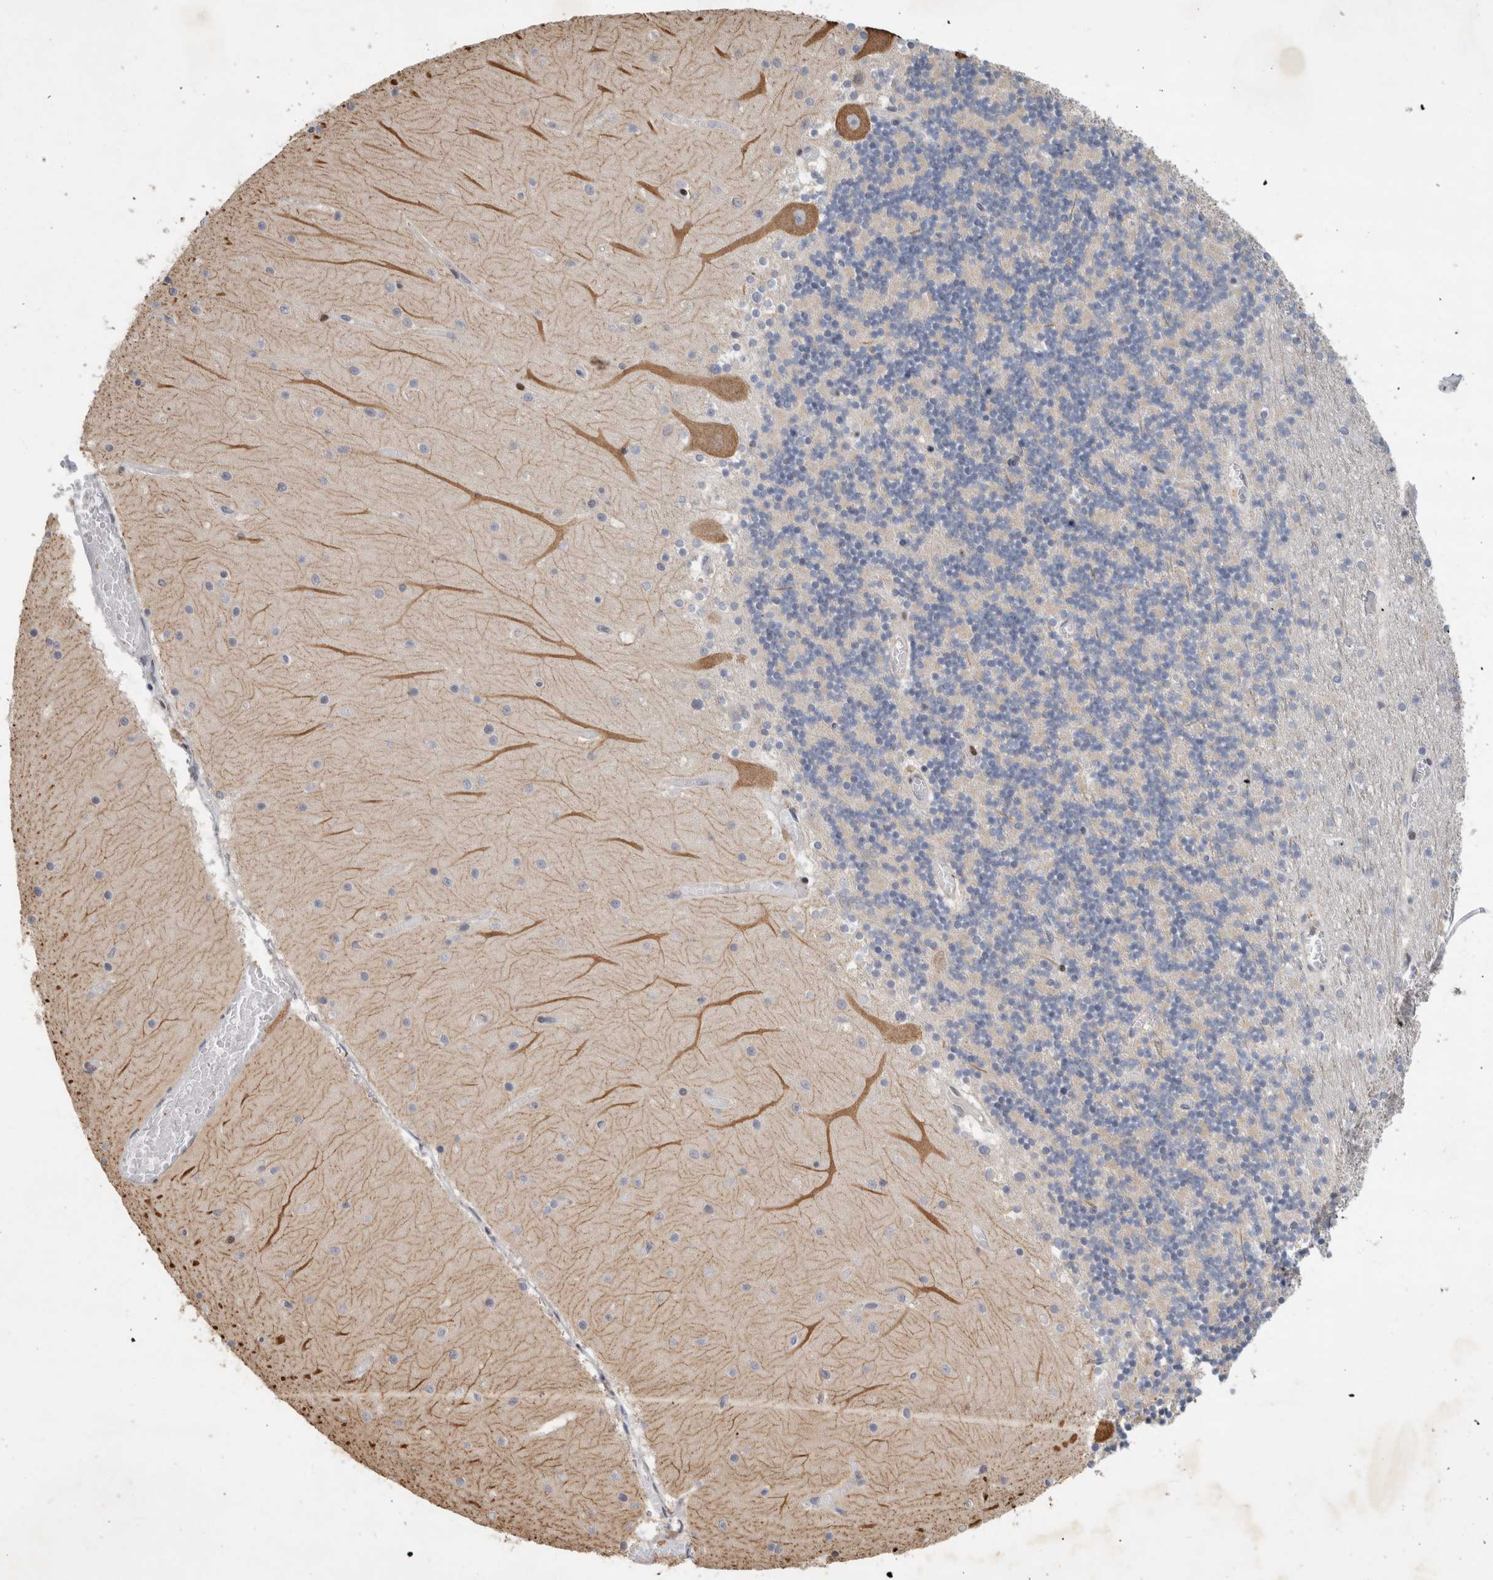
{"staining": {"intensity": "negative", "quantity": "none", "location": "none"}, "tissue": "cerebellum", "cell_type": "Cells in granular layer", "image_type": "normal", "snomed": [{"axis": "morphology", "description": "Normal tissue, NOS"}, {"axis": "topography", "description": "Cerebellum"}], "caption": "Micrograph shows no significant protein staining in cells in granular layer of benign cerebellum. Brightfield microscopy of immunohistochemistry (IHC) stained with DAB (brown) and hematoxylin (blue), captured at high magnification.", "gene": "C8orf58", "patient": {"sex": "female", "age": 28}}